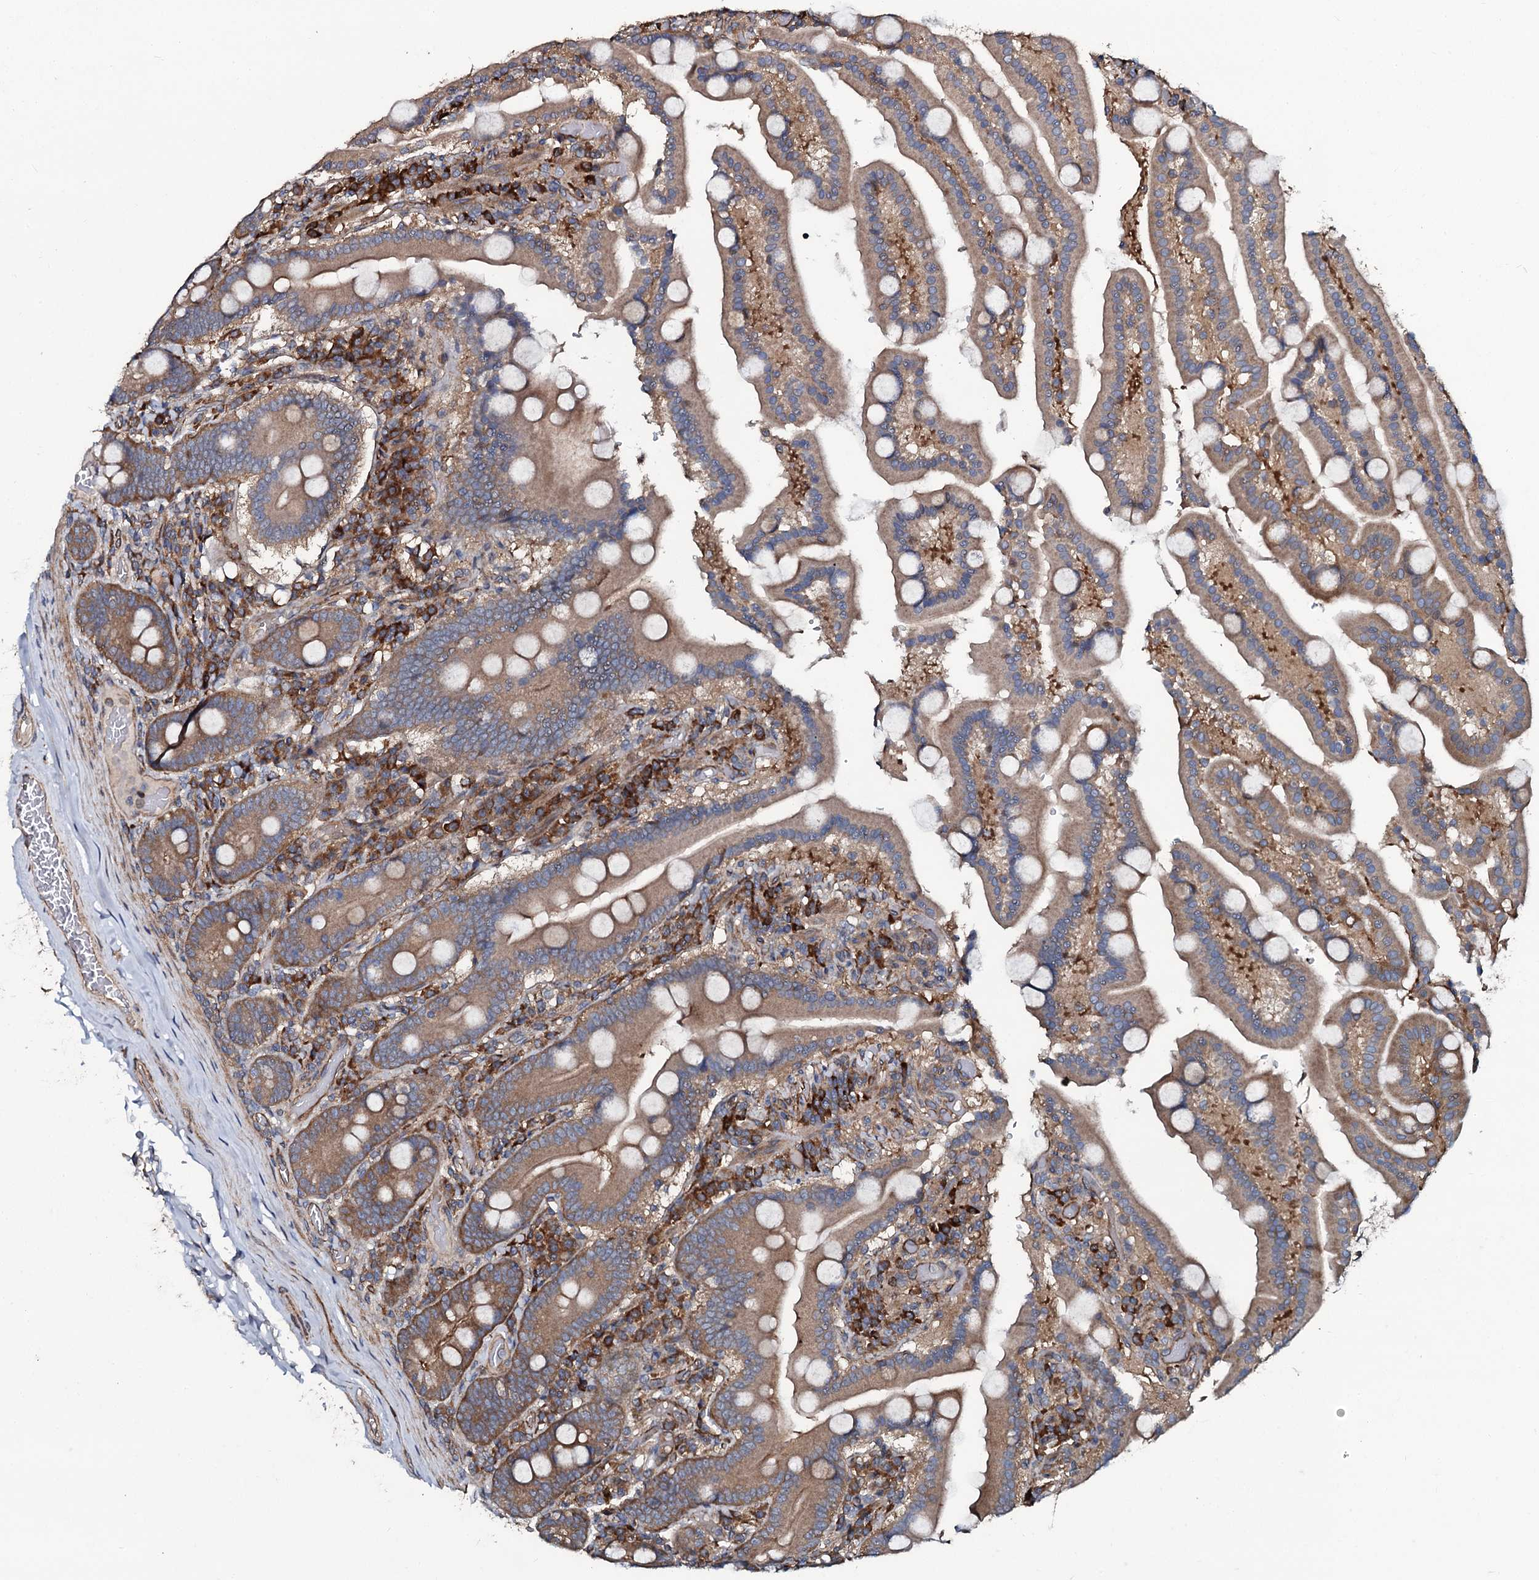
{"staining": {"intensity": "strong", "quantity": "25%-75%", "location": "cytoplasmic/membranous"}, "tissue": "duodenum", "cell_type": "Glandular cells", "image_type": "normal", "snomed": [{"axis": "morphology", "description": "Normal tissue, NOS"}, {"axis": "topography", "description": "Duodenum"}], "caption": "Protein analysis of benign duodenum reveals strong cytoplasmic/membranous expression in about 25%-75% of glandular cells. (DAB IHC, brown staining for protein, blue staining for nuclei).", "gene": "USPL1", "patient": {"sex": "male", "age": 55}}